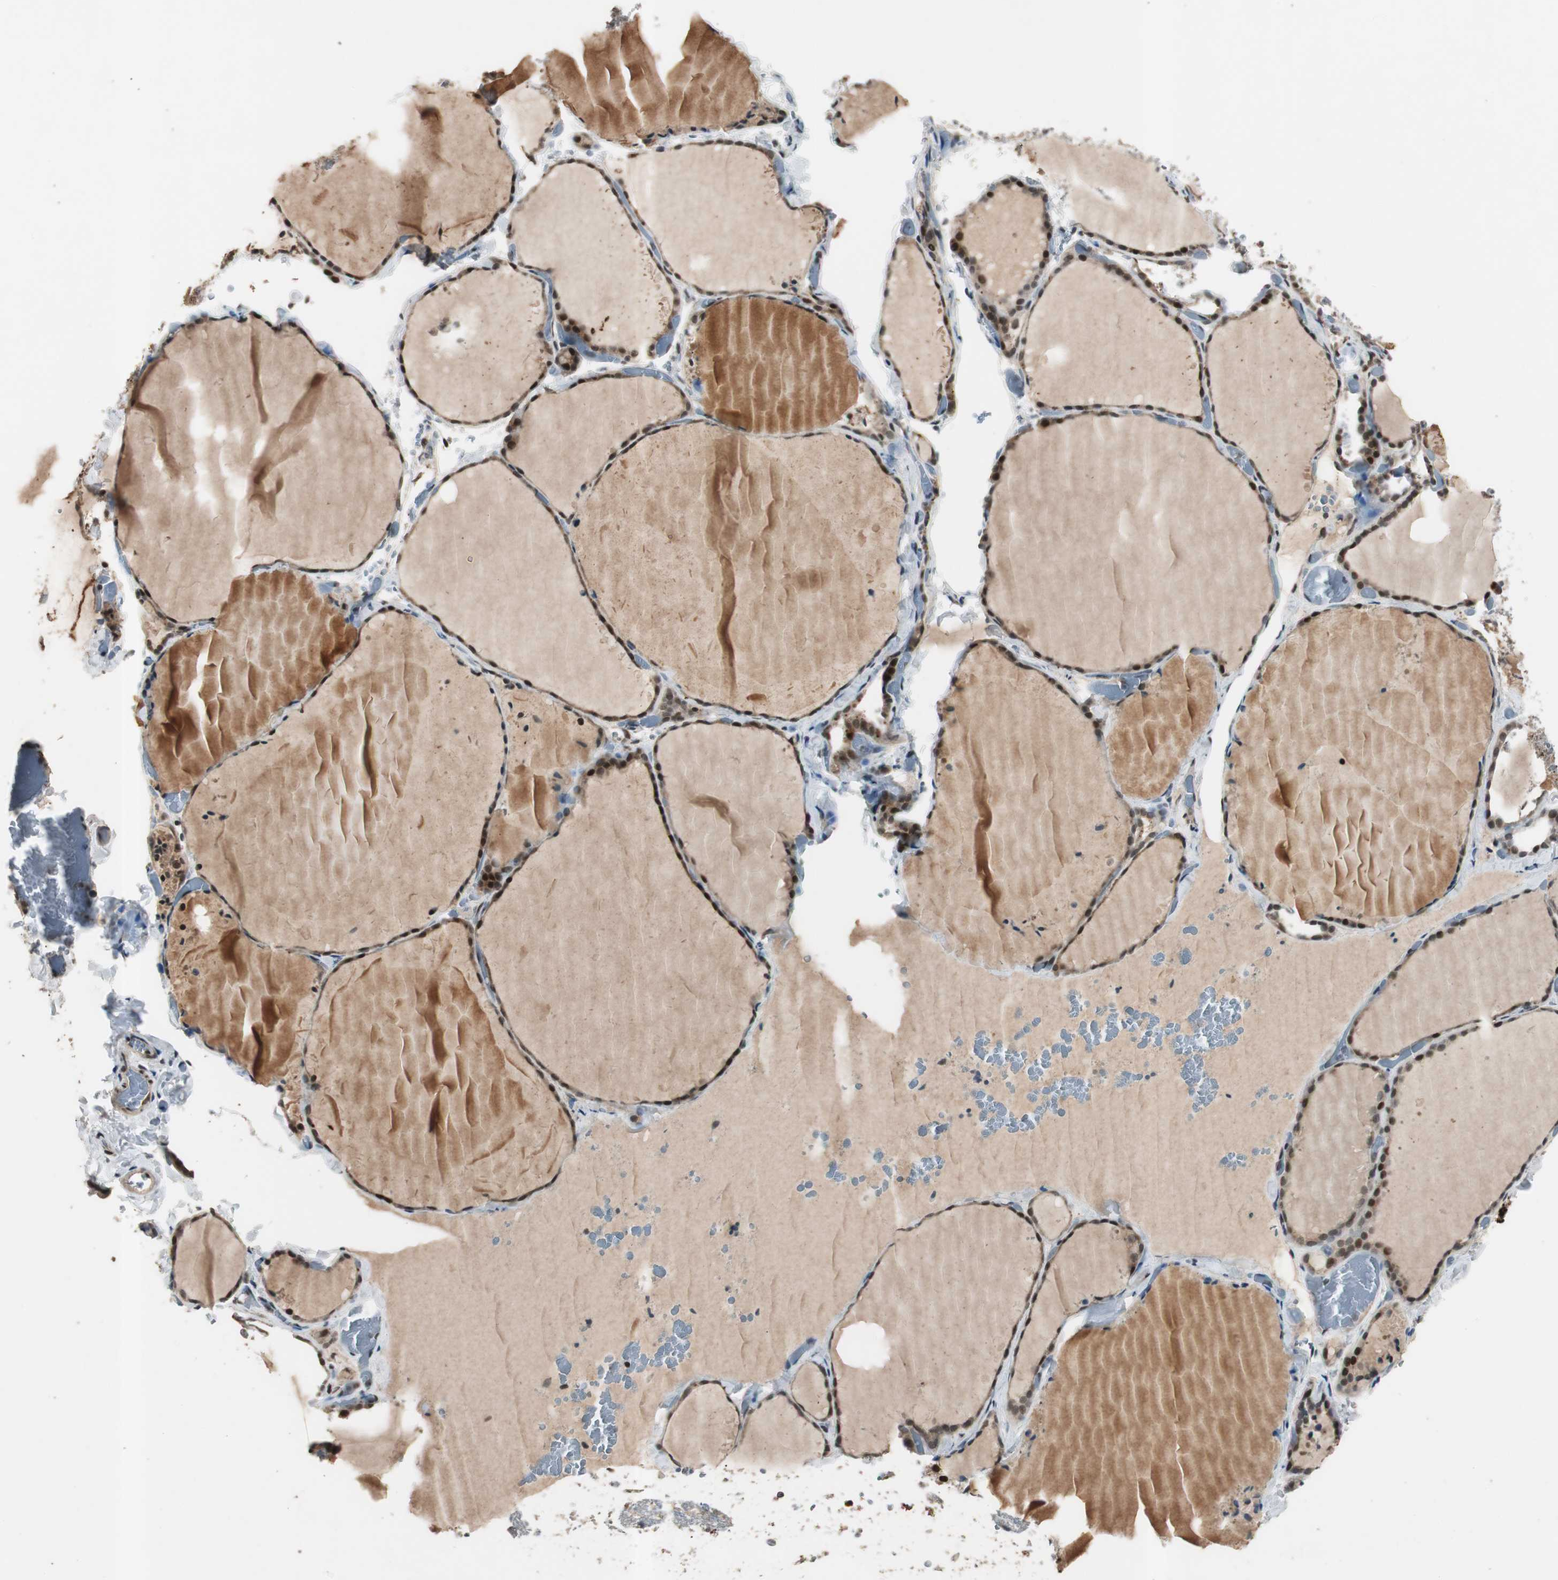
{"staining": {"intensity": "moderate", "quantity": ">75%", "location": "cytoplasmic/membranous,nuclear"}, "tissue": "thyroid gland", "cell_type": "Glandular cells", "image_type": "normal", "snomed": [{"axis": "morphology", "description": "Normal tissue, NOS"}, {"axis": "topography", "description": "Thyroid gland"}], "caption": "Immunohistochemistry (IHC) image of benign thyroid gland: thyroid gland stained using immunohistochemistry (IHC) displays medium levels of moderate protein expression localized specifically in the cytoplasmic/membranous,nuclear of glandular cells, appearing as a cytoplasmic/membranous,nuclear brown color.", "gene": "BOLA1", "patient": {"sex": "female", "age": 22}}